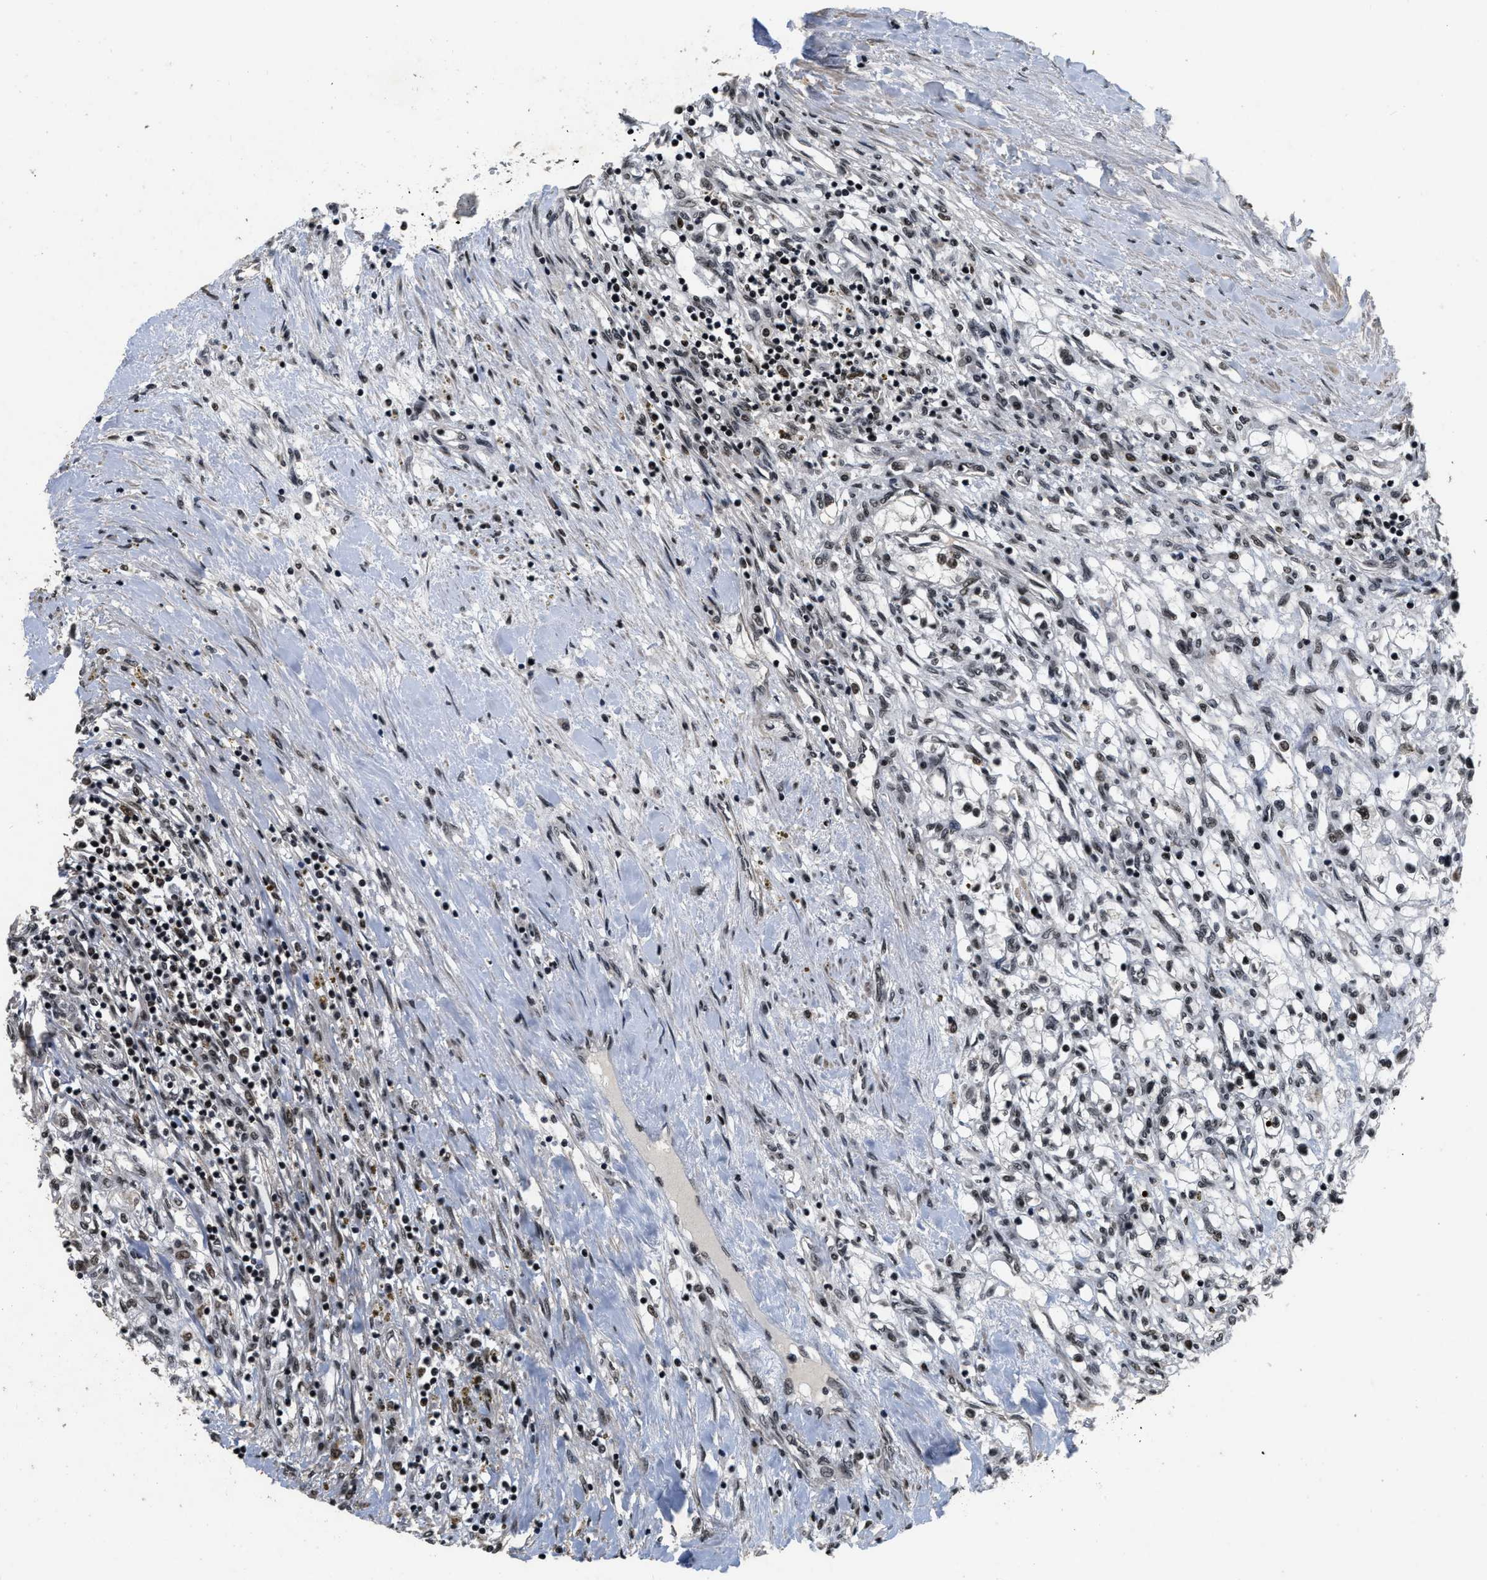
{"staining": {"intensity": "moderate", "quantity": ">75%", "location": "nuclear"}, "tissue": "renal cancer", "cell_type": "Tumor cells", "image_type": "cancer", "snomed": [{"axis": "morphology", "description": "Adenocarcinoma, NOS"}, {"axis": "topography", "description": "Kidney"}], "caption": "Immunohistochemistry (IHC) of human renal cancer displays medium levels of moderate nuclear positivity in approximately >75% of tumor cells.", "gene": "SMARCB1", "patient": {"sex": "male", "age": 68}}